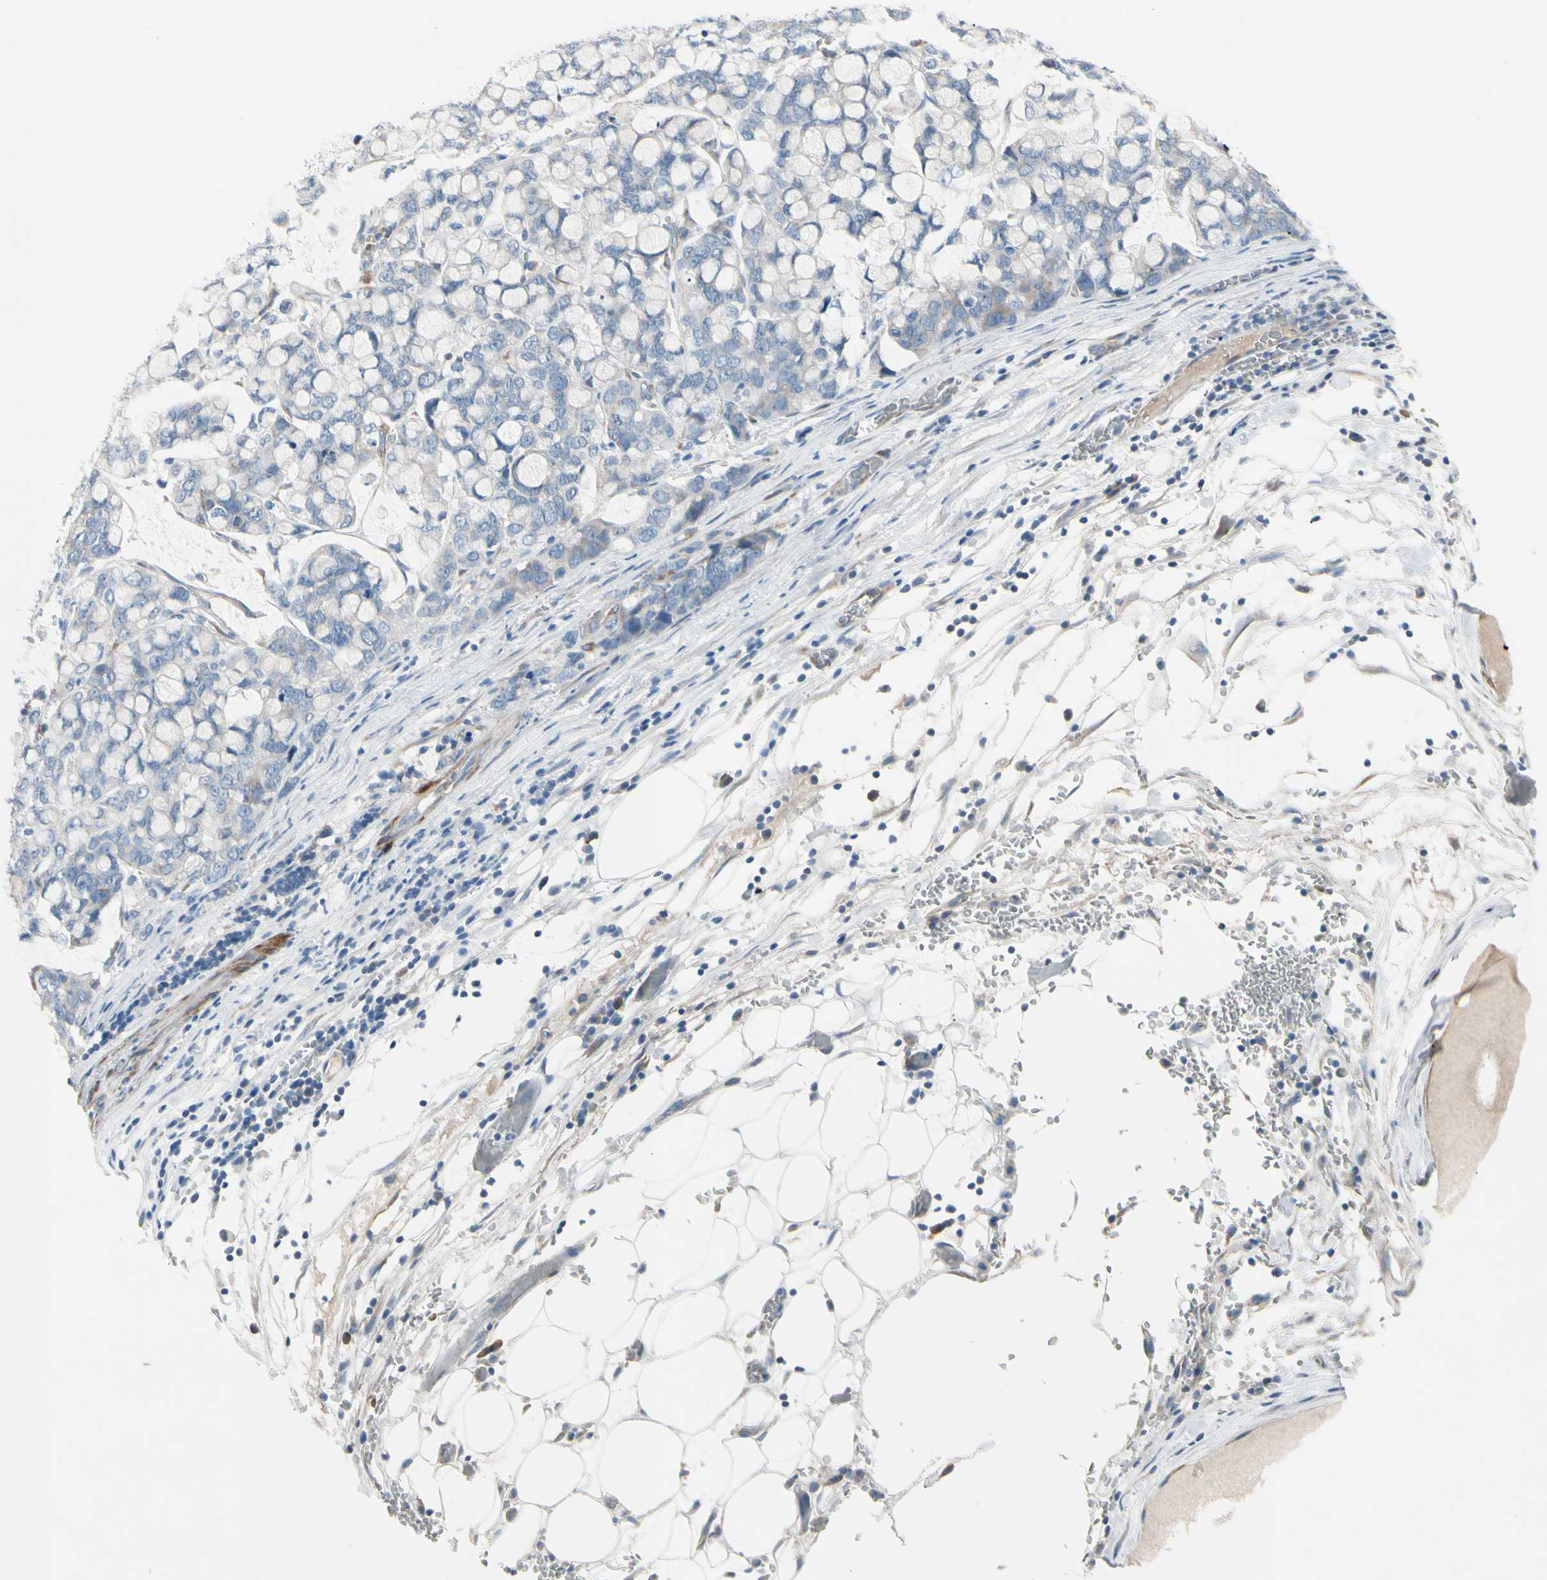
{"staining": {"intensity": "negative", "quantity": "none", "location": "none"}, "tissue": "stomach cancer", "cell_type": "Tumor cells", "image_type": "cancer", "snomed": [{"axis": "morphology", "description": "Adenocarcinoma, NOS"}, {"axis": "topography", "description": "Stomach, lower"}], "caption": "Tumor cells are negative for brown protein staining in stomach adenocarcinoma.", "gene": "MAP2", "patient": {"sex": "male", "age": 84}}